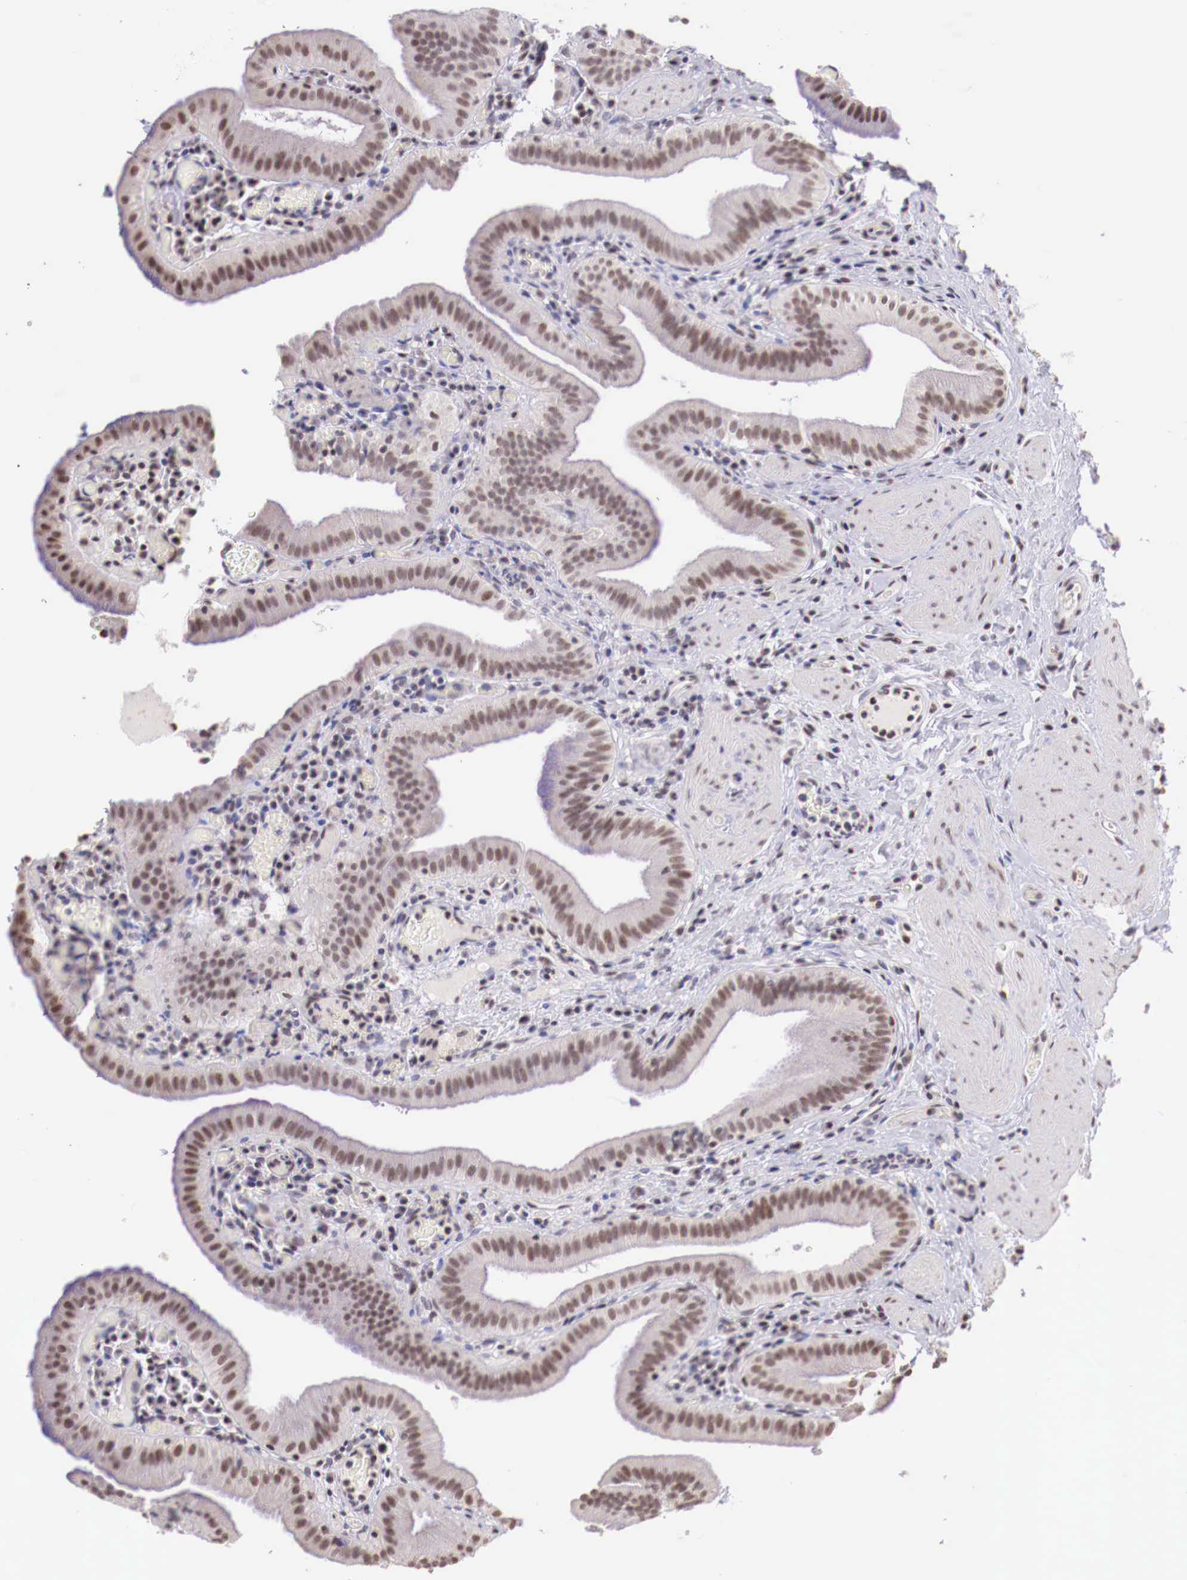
{"staining": {"intensity": "weak", "quantity": ">75%", "location": "nuclear"}, "tissue": "gallbladder", "cell_type": "Glandular cells", "image_type": "normal", "snomed": [{"axis": "morphology", "description": "Normal tissue, NOS"}, {"axis": "topography", "description": "Gallbladder"}], "caption": "The photomicrograph exhibits a brown stain indicating the presence of a protein in the nuclear of glandular cells in gallbladder. (DAB IHC, brown staining for protein, blue staining for nuclei).", "gene": "SP1", "patient": {"sex": "female", "age": 76}}